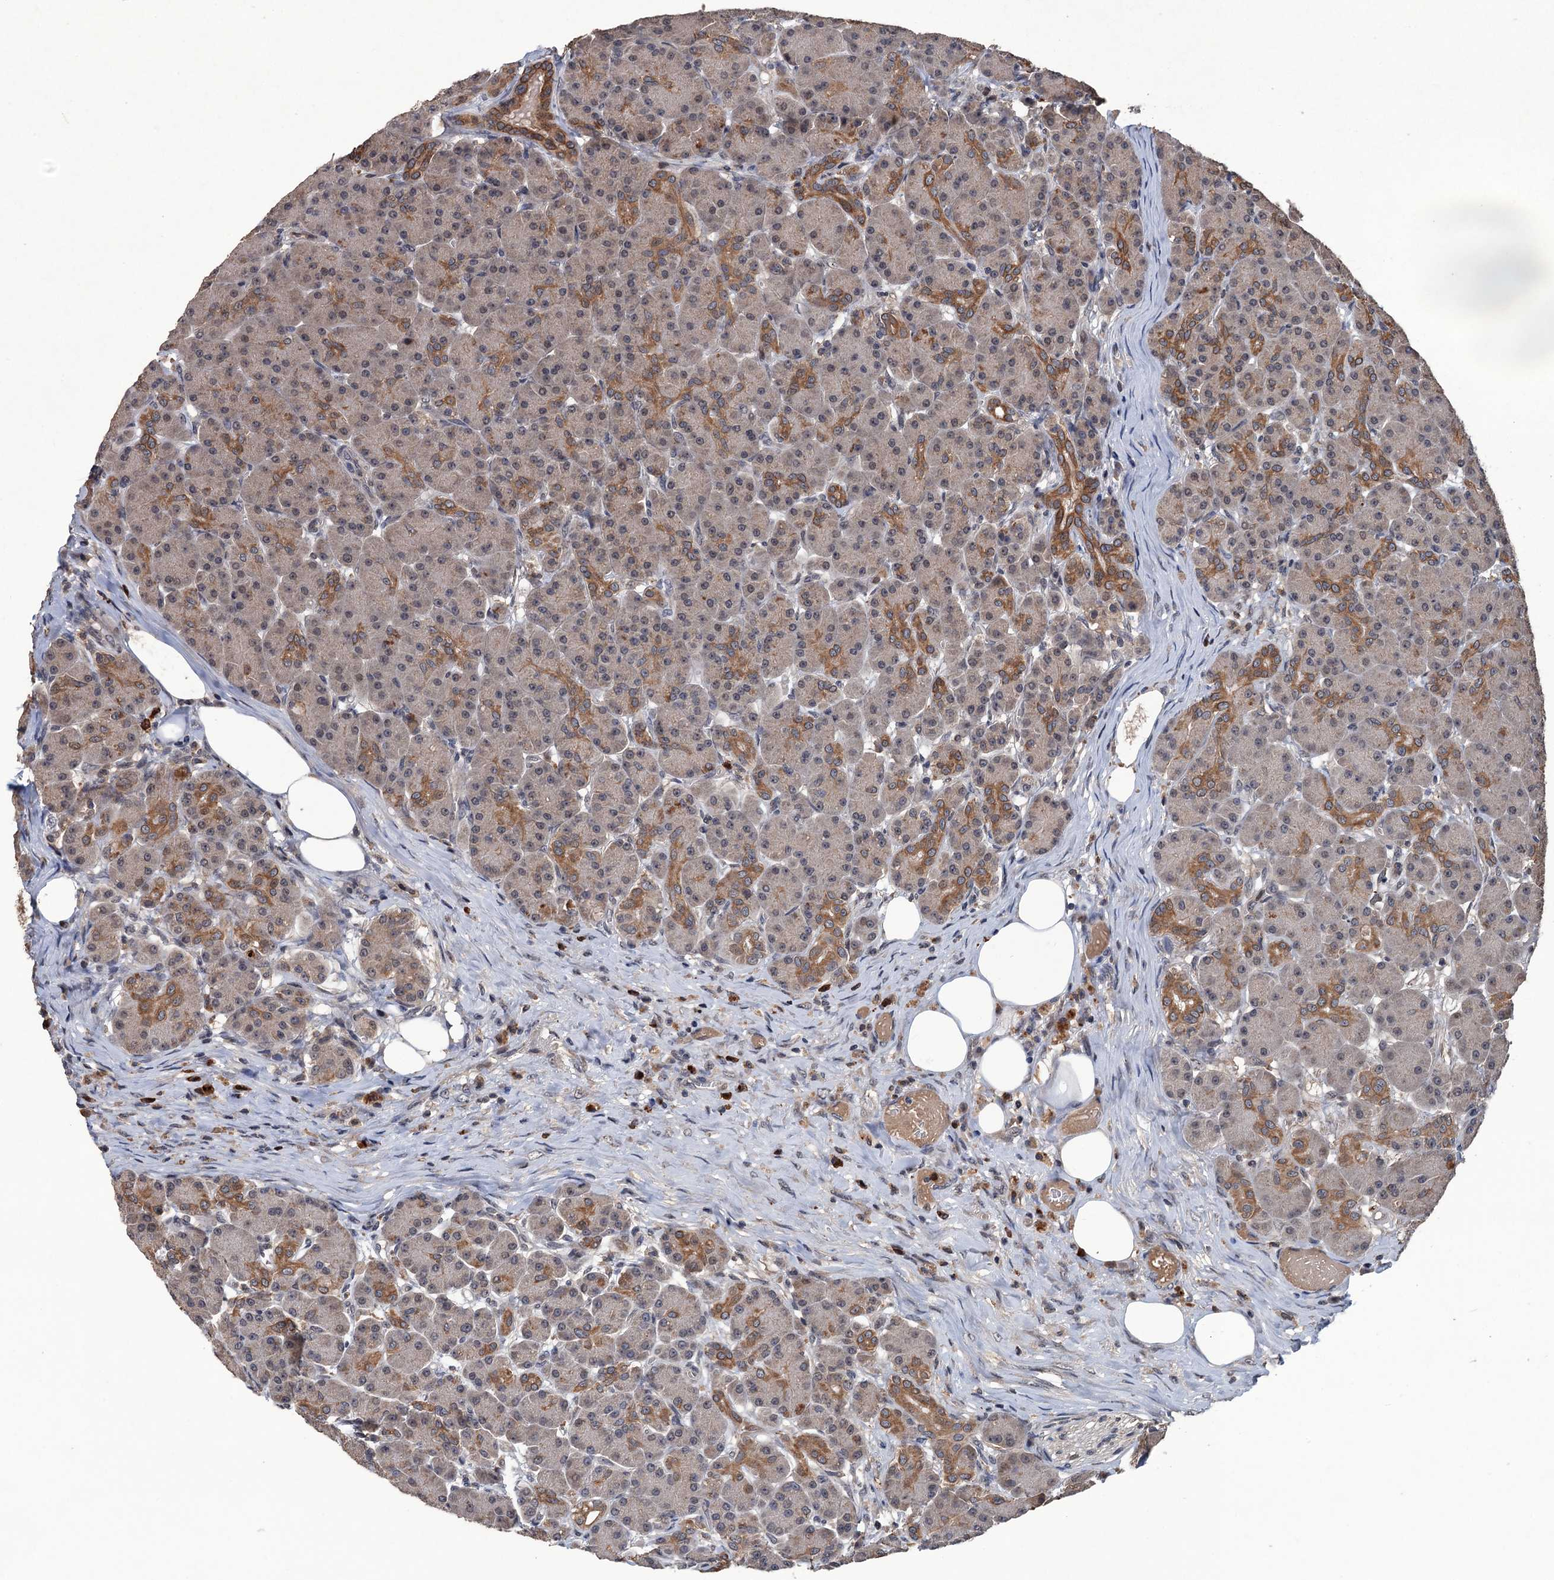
{"staining": {"intensity": "moderate", "quantity": "25%-75%", "location": "cytoplasmic/membranous,nuclear"}, "tissue": "pancreas", "cell_type": "Exocrine glandular cells", "image_type": "normal", "snomed": [{"axis": "morphology", "description": "Normal tissue, NOS"}, {"axis": "topography", "description": "Pancreas"}], "caption": "This micrograph shows unremarkable pancreas stained with IHC to label a protein in brown. The cytoplasmic/membranous,nuclear of exocrine glandular cells show moderate positivity for the protein. Nuclei are counter-stained blue.", "gene": "ZNF438", "patient": {"sex": "male", "age": 63}}